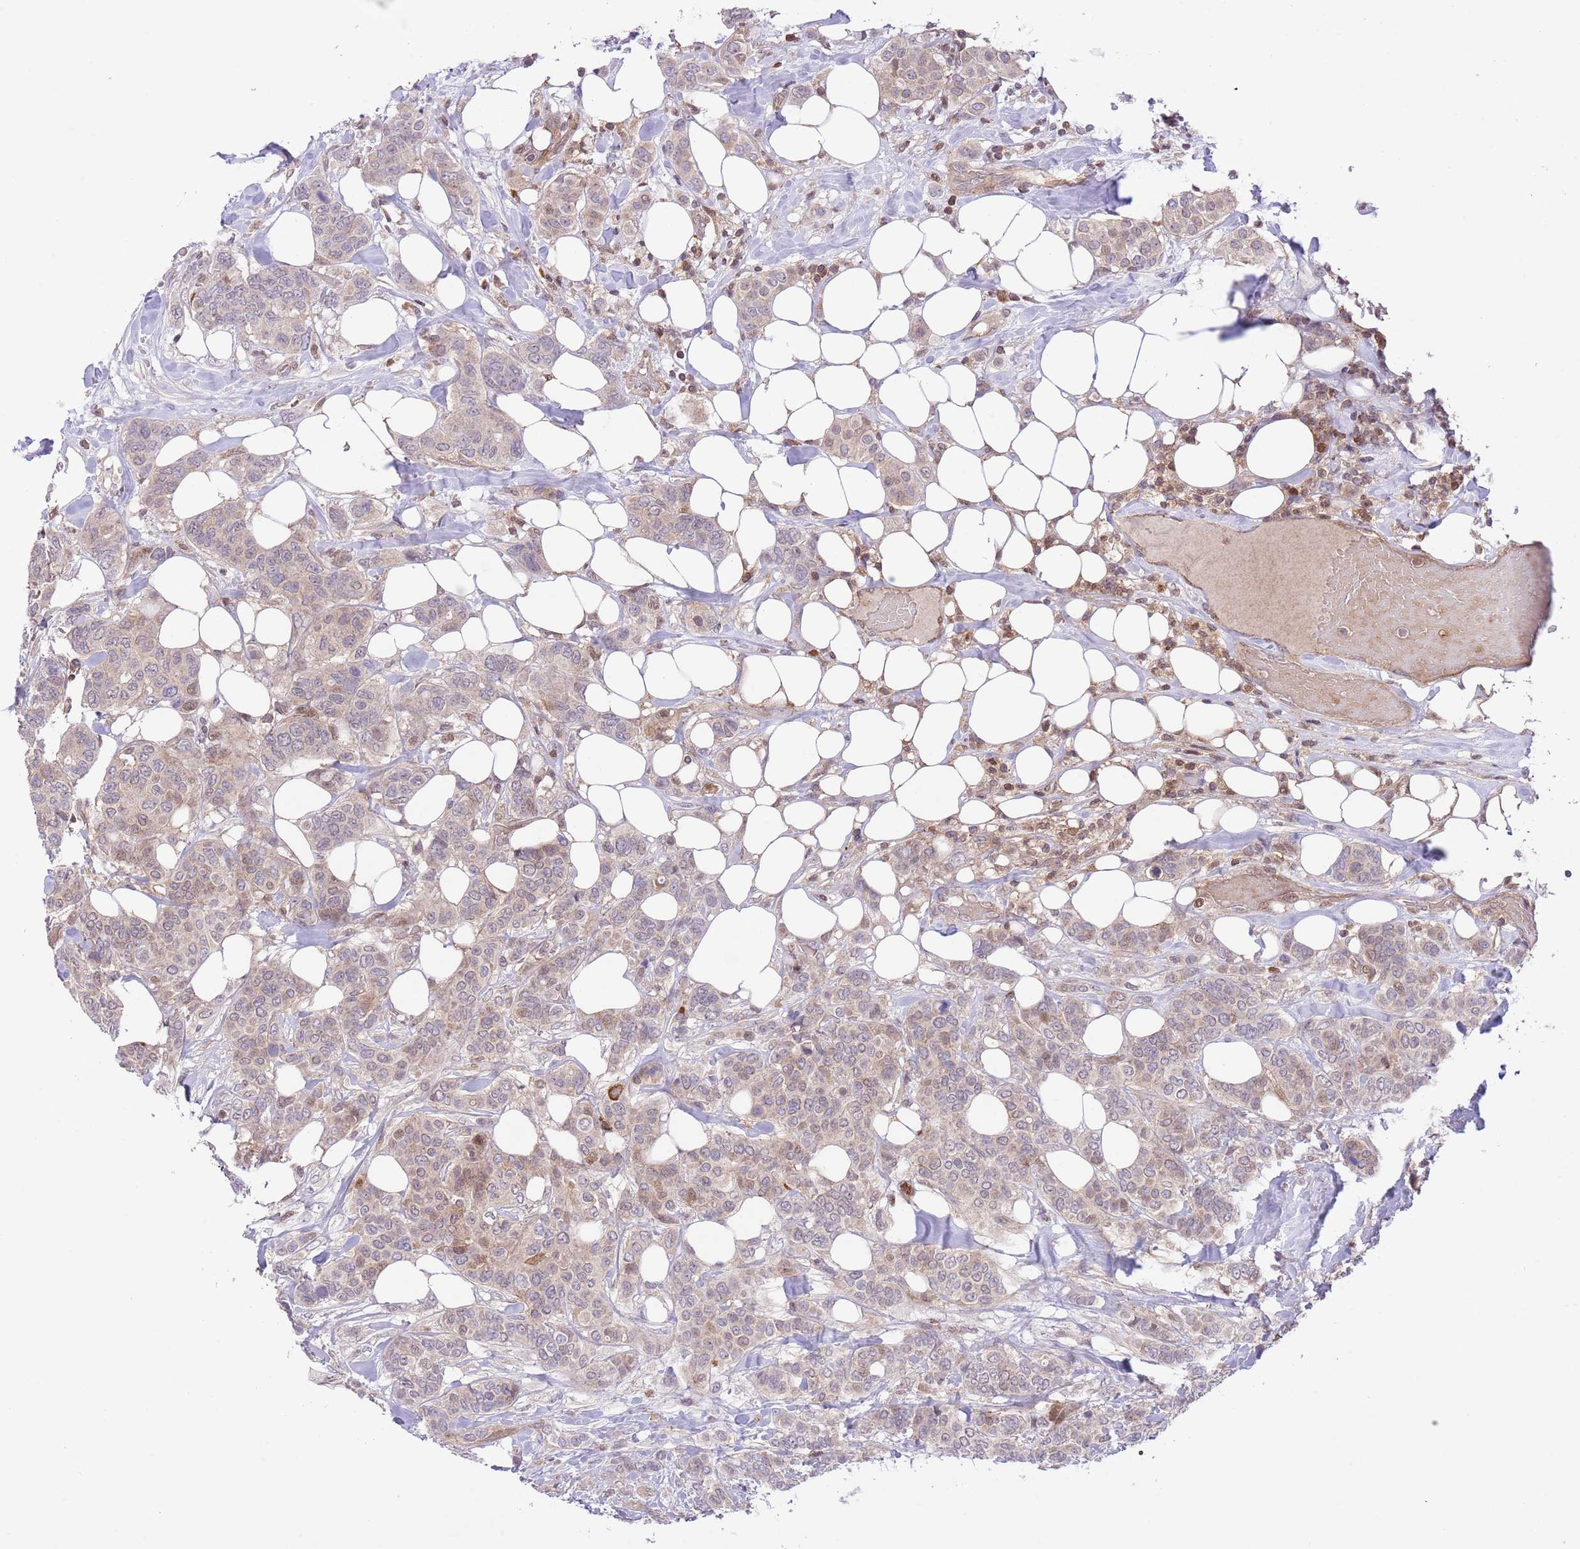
{"staining": {"intensity": "strong", "quantity": "<25%", "location": "cytoplasmic/membranous"}, "tissue": "breast cancer", "cell_type": "Tumor cells", "image_type": "cancer", "snomed": [{"axis": "morphology", "description": "Lobular carcinoma"}, {"axis": "topography", "description": "Breast"}], "caption": "Tumor cells show medium levels of strong cytoplasmic/membranous positivity in about <25% of cells in lobular carcinoma (breast). (DAB = brown stain, brightfield microscopy at high magnification).", "gene": "HDHD2", "patient": {"sex": "female", "age": 51}}